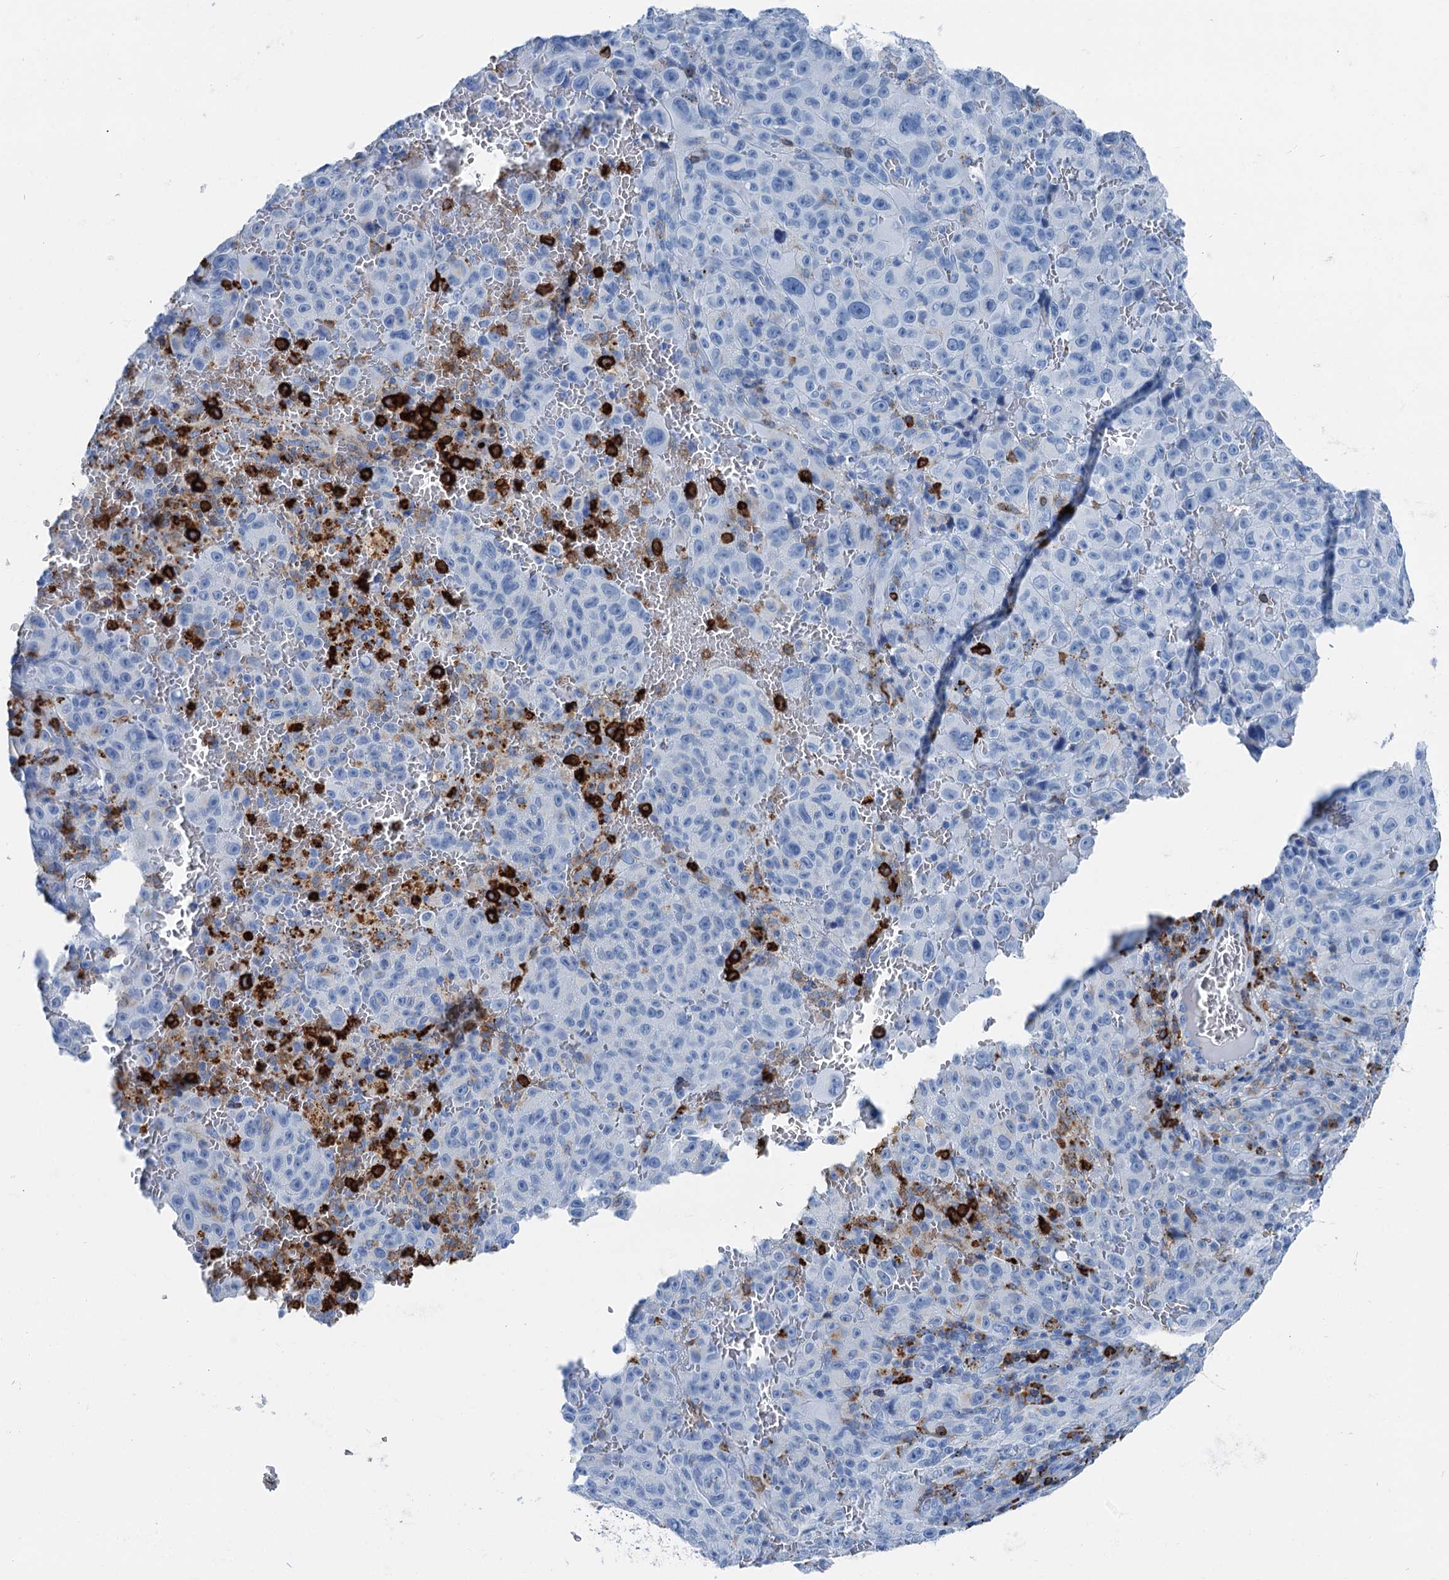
{"staining": {"intensity": "negative", "quantity": "none", "location": "none"}, "tissue": "melanoma", "cell_type": "Tumor cells", "image_type": "cancer", "snomed": [{"axis": "morphology", "description": "Malignant melanoma, NOS"}, {"axis": "topography", "description": "Skin"}], "caption": "This is an IHC histopathology image of human malignant melanoma. There is no expression in tumor cells.", "gene": "PLAC8", "patient": {"sex": "female", "age": 82}}